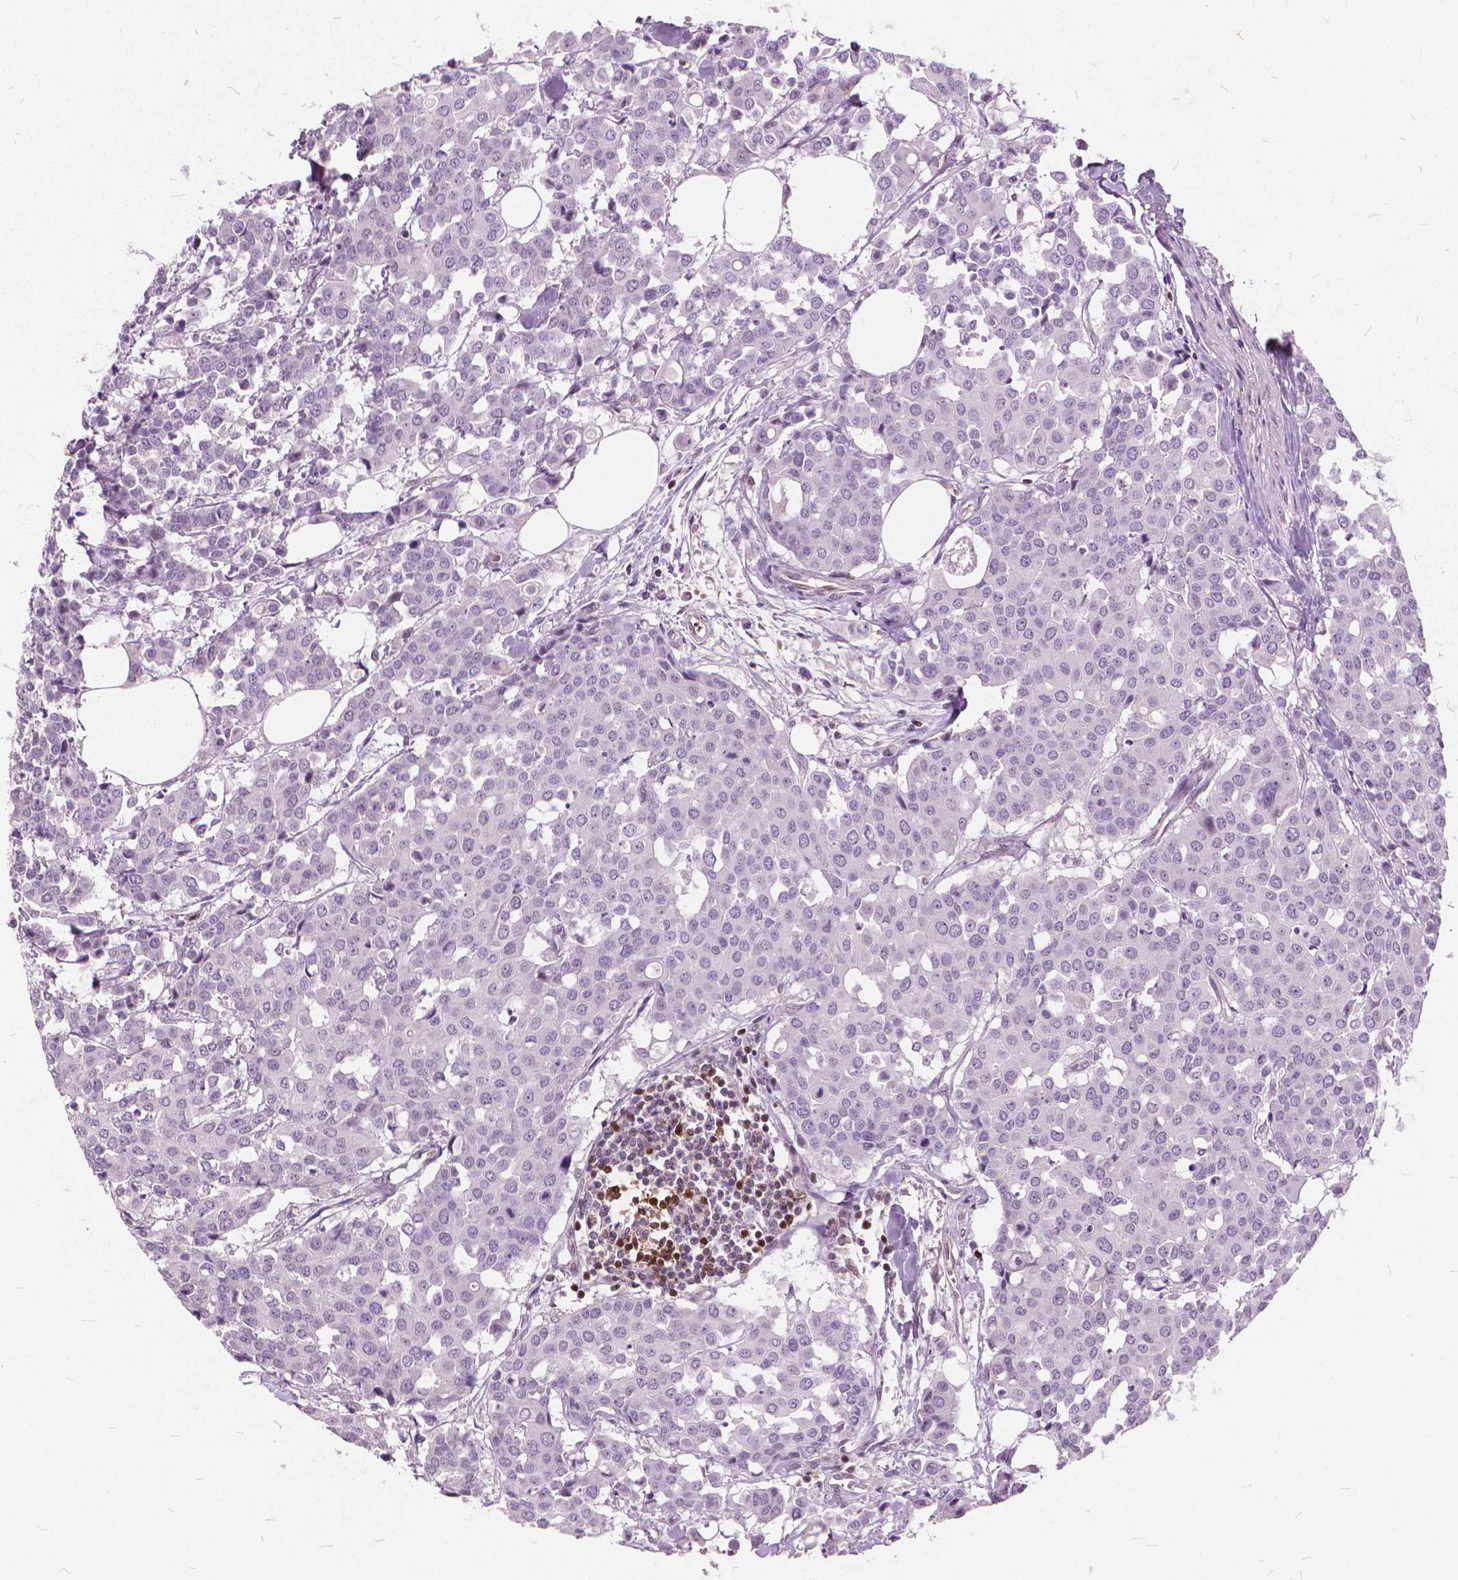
{"staining": {"intensity": "negative", "quantity": "none", "location": "none"}, "tissue": "carcinoid", "cell_type": "Tumor cells", "image_type": "cancer", "snomed": [{"axis": "morphology", "description": "Carcinoid, malignant, NOS"}, {"axis": "topography", "description": "Colon"}], "caption": "This photomicrograph is of malignant carcinoid stained with IHC to label a protein in brown with the nuclei are counter-stained blue. There is no expression in tumor cells.", "gene": "STAT5B", "patient": {"sex": "male", "age": 81}}